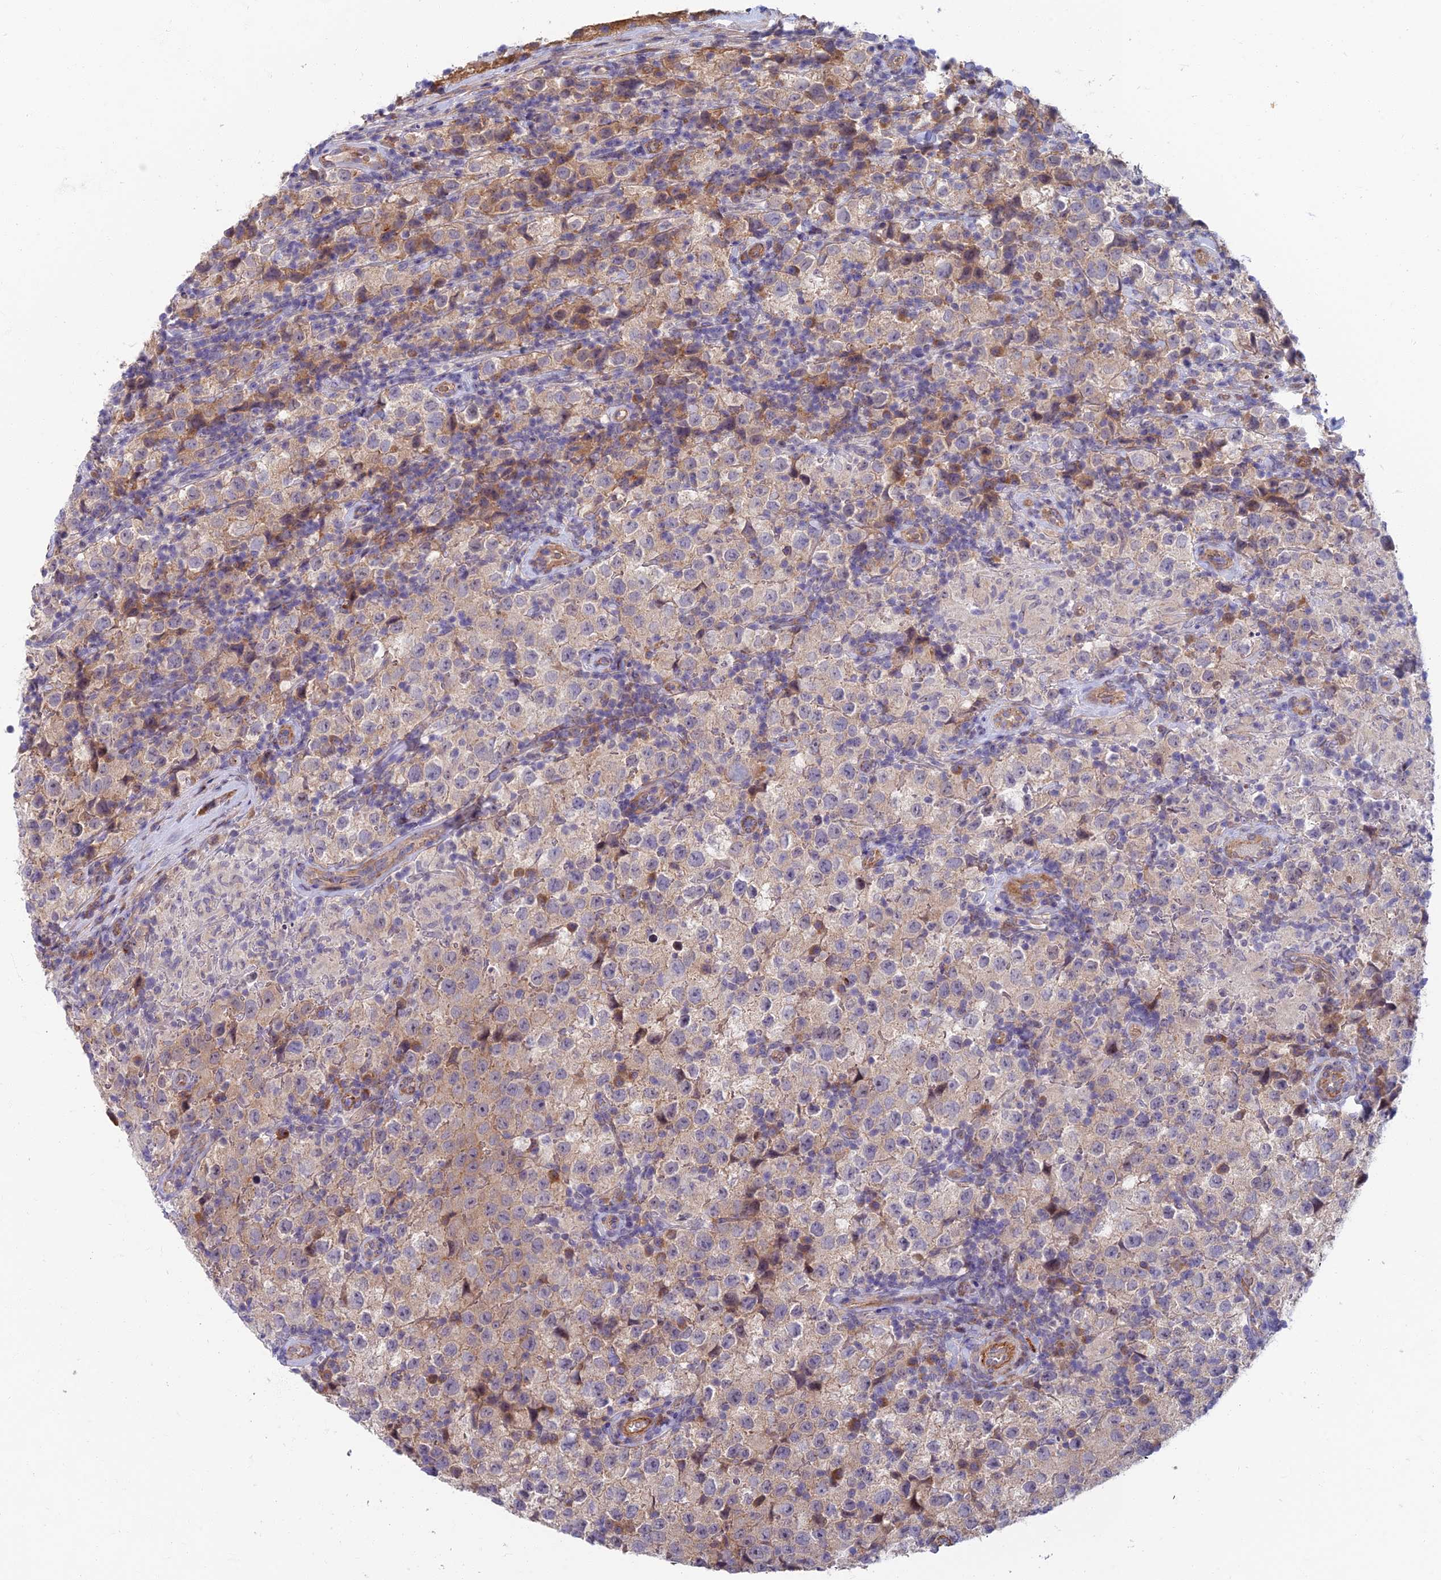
{"staining": {"intensity": "weak", "quantity": "<25%", "location": "cytoplasmic/membranous"}, "tissue": "testis cancer", "cell_type": "Tumor cells", "image_type": "cancer", "snomed": [{"axis": "morphology", "description": "Seminoma, NOS"}, {"axis": "morphology", "description": "Carcinoma, Embryonal, NOS"}, {"axis": "topography", "description": "Testis"}], "caption": "DAB immunohistochemical staining of seminoma (testis) demonstrates no significant positivity in tumor cells.", "gene": "RHBDL2", "patient": {"sex": "male", "age": 41}}